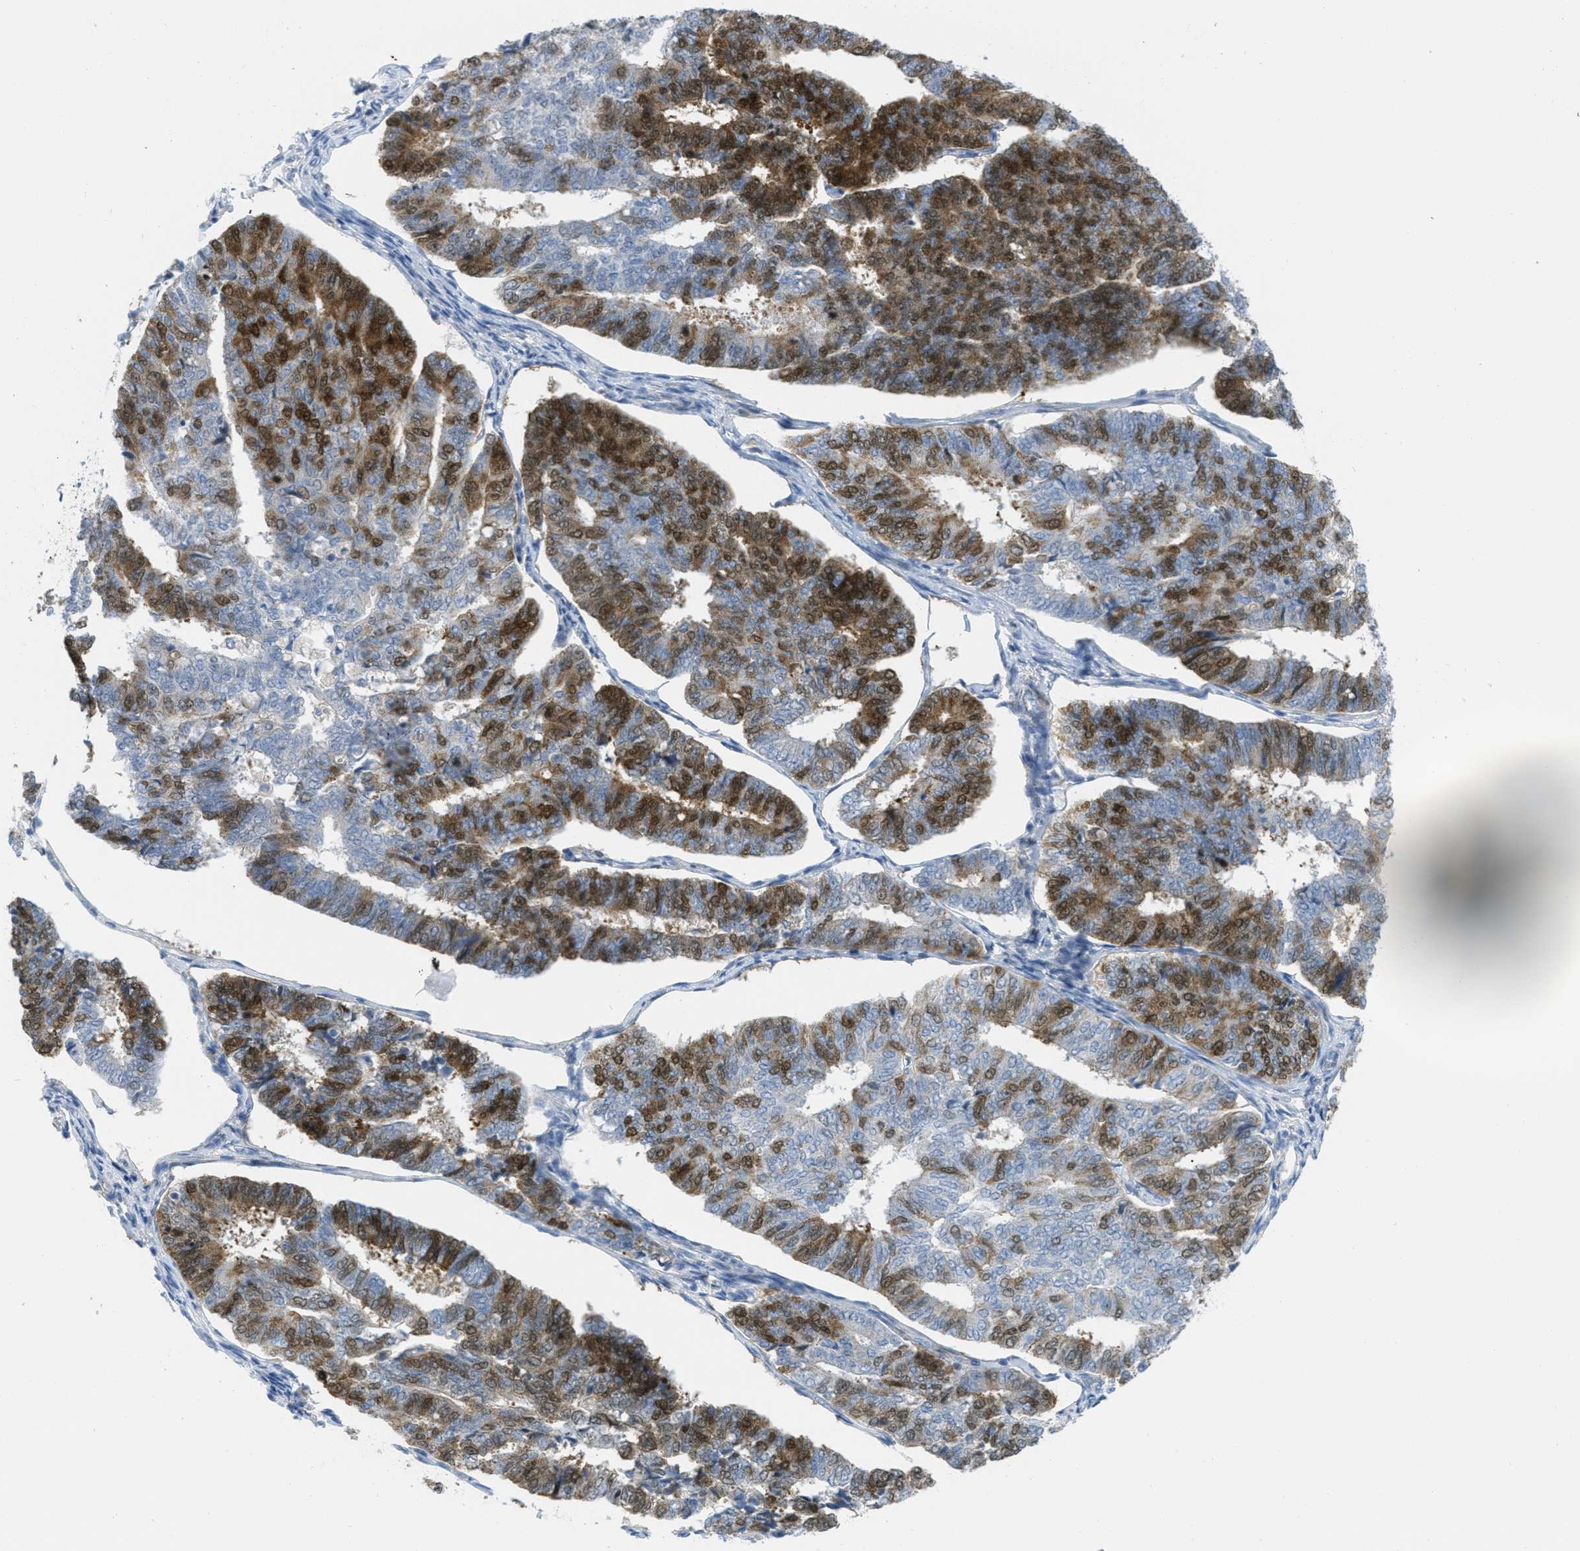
{"staining": {"intensity": "moderate", "quantity": "25%-75%", "location": "cytoplasmic/membranous,nuclear"}, "tissue": "endometrial cancer", "cell_type": "Tumor cells", "image_type": "cancer", "snomed": [{"axis": "morphology", "description": "Adenocarcinoma, NOS"}, {"axis": "topography", "description": "Endometrium"}], "caption": "Endometrial cancer stained with DAB IHC demonstrates medium levels of moderate cytoplasmic/membranous and nuclear positivity in about 25%-75% of tumor cells.", "gene": "ORC6", "patient": {"sex": "female", "age": 70}}